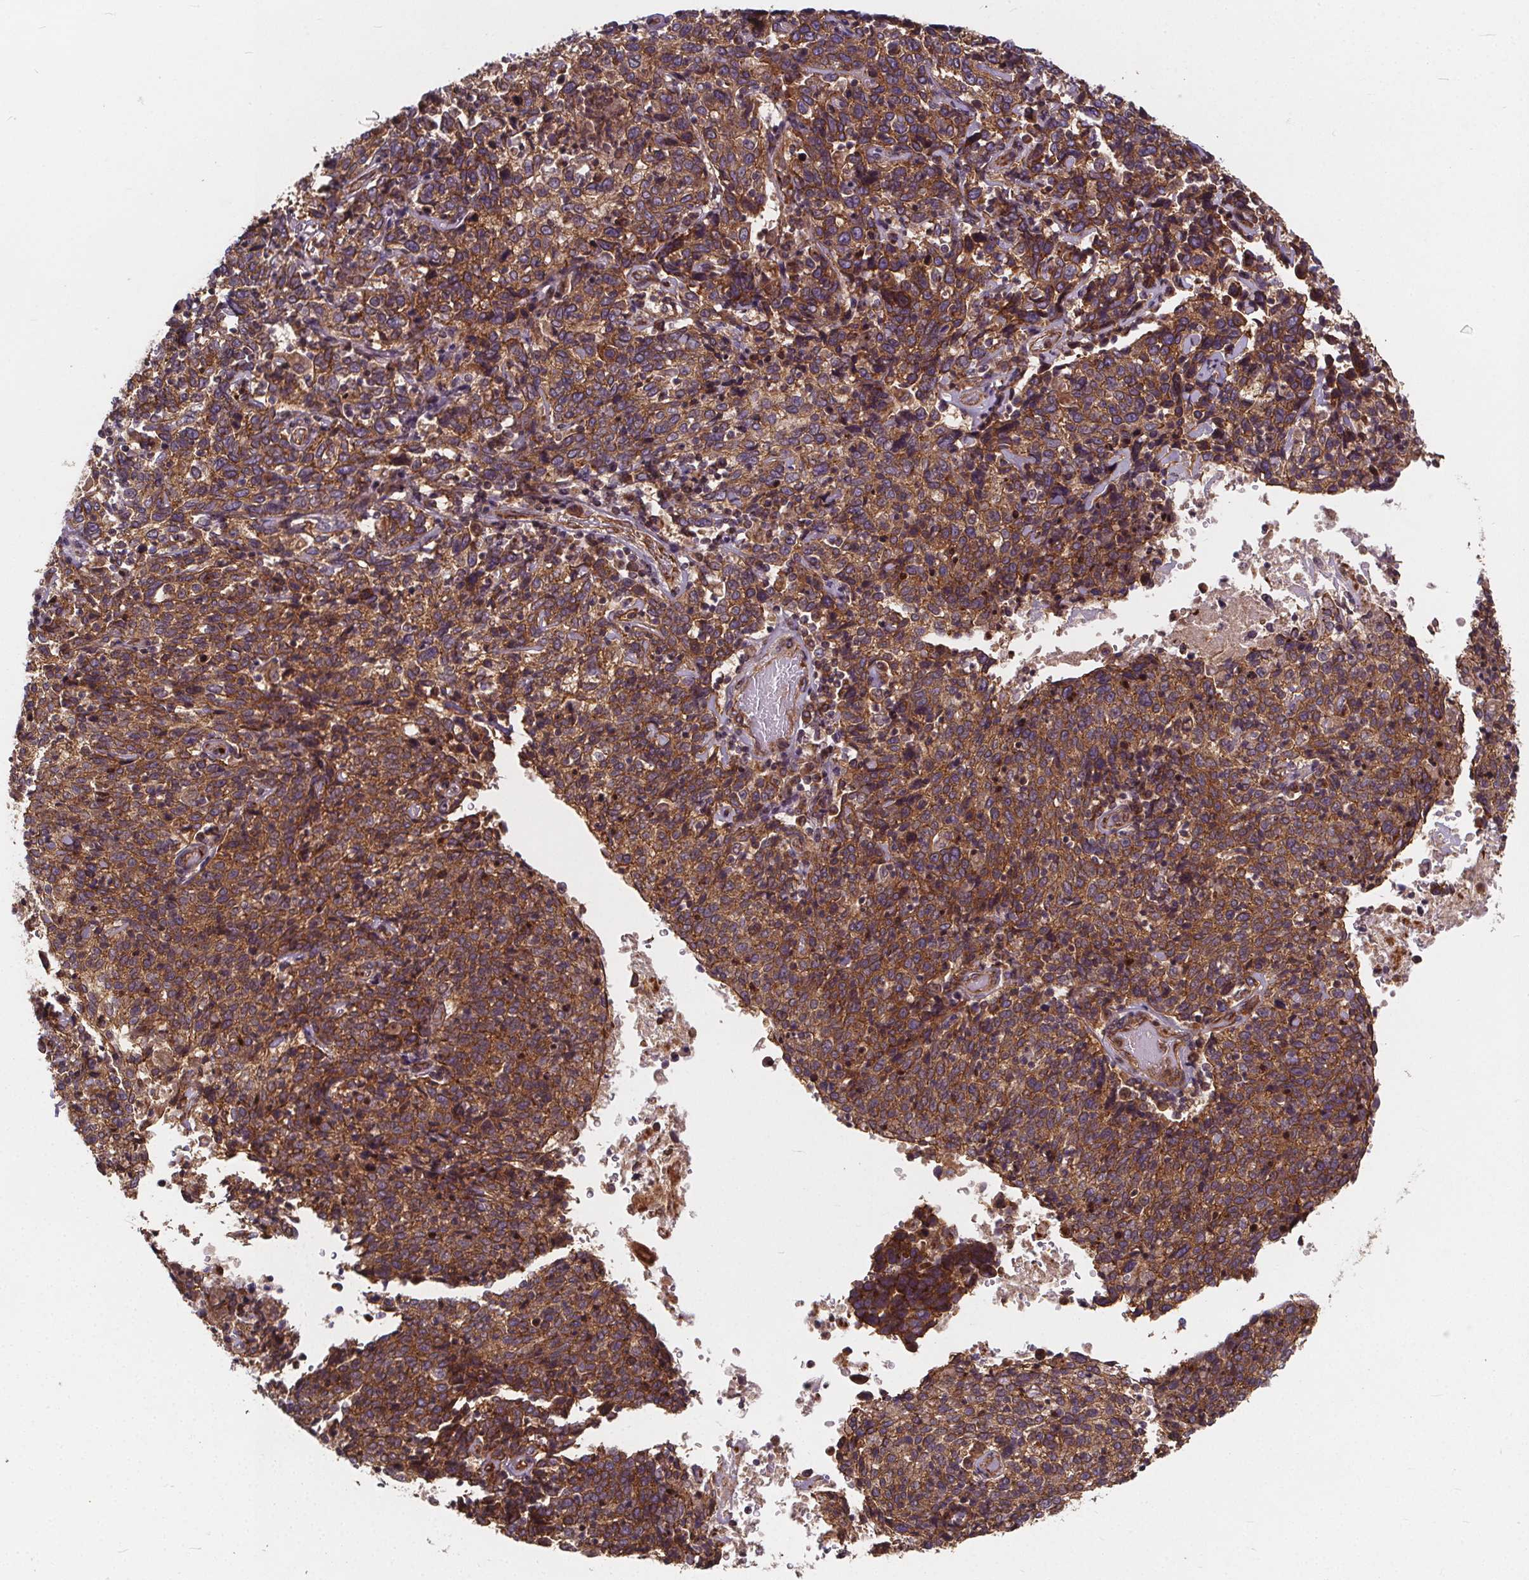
{"staining": {"intensity": "strong", "quantity": ">75%", "location": "cytoplasmic/membranous"}, "tissue": "cervical cancer", "cell_type": "Tumor cells", "image_type": "cancer", "snomed": [{"axis": "morphology", "description": "Squamous cell carcinoma, NOS"}, {"axis": "topography", "description": "Cervix"}], "caption": "Cervical cancer (squamous cell carcinoma) stained with a protein marker demonstrates strong staining in tumor cells.", "gene": "CLINT1", "patient": {"sex": "female", "age": 46}}